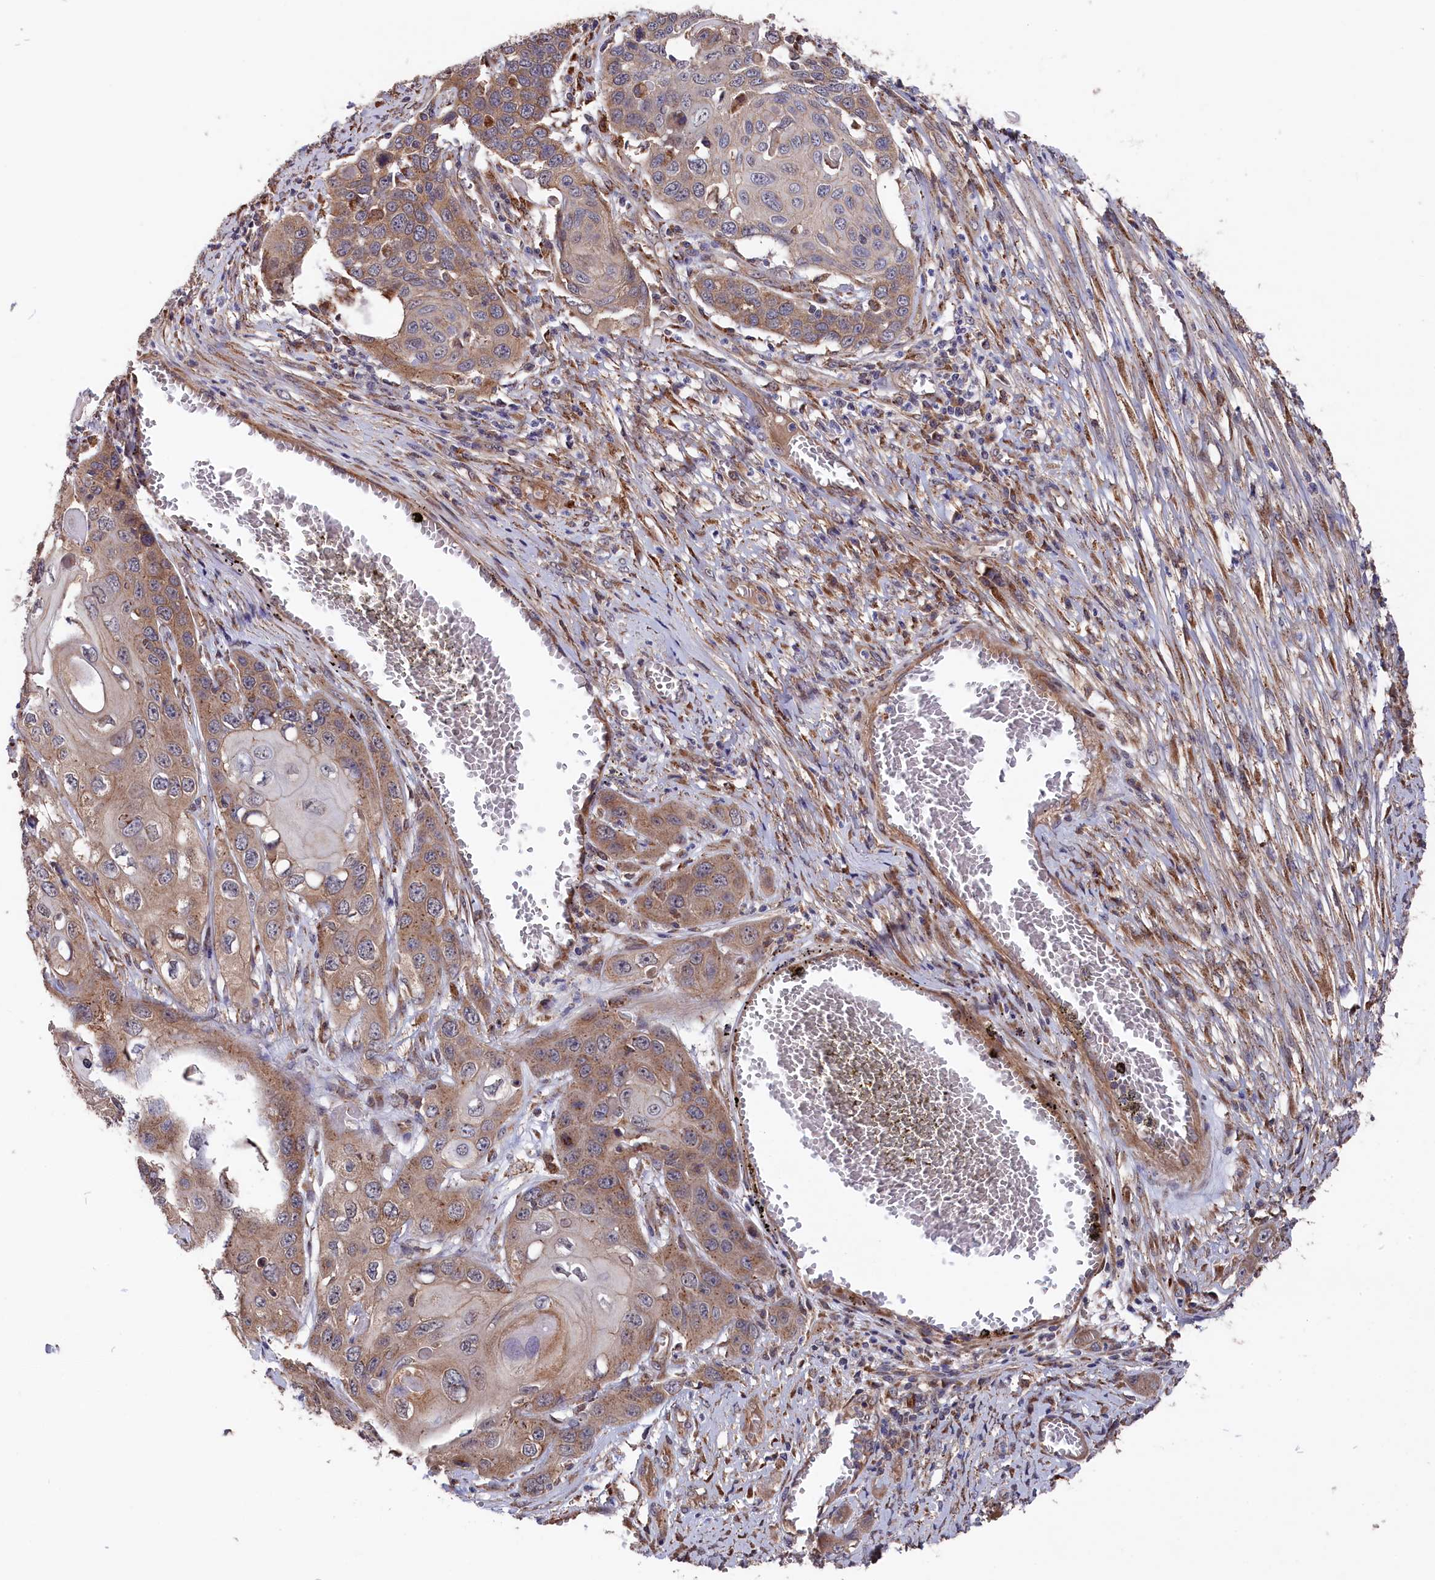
{"staining": {"intensity": "weak", "quantity": ">75%", "location": "cytoplasmic/membranous"}, "tissue": "skin cancer", "cell_type": "Tumor cells", "image_type": "cancer", "snomed": [{"axis": "morphology", "description": "Squamous cell carcinoma, NOS"}, {"axis": "topography", "description": "Skin"}], "caption": "A brown stain highlights weak cytoplasmic/membranous staining of a protein in human skin cancer tumor cells.", "gene": "SLC12A4", "patient": {"sex": "male", "age": 55}}